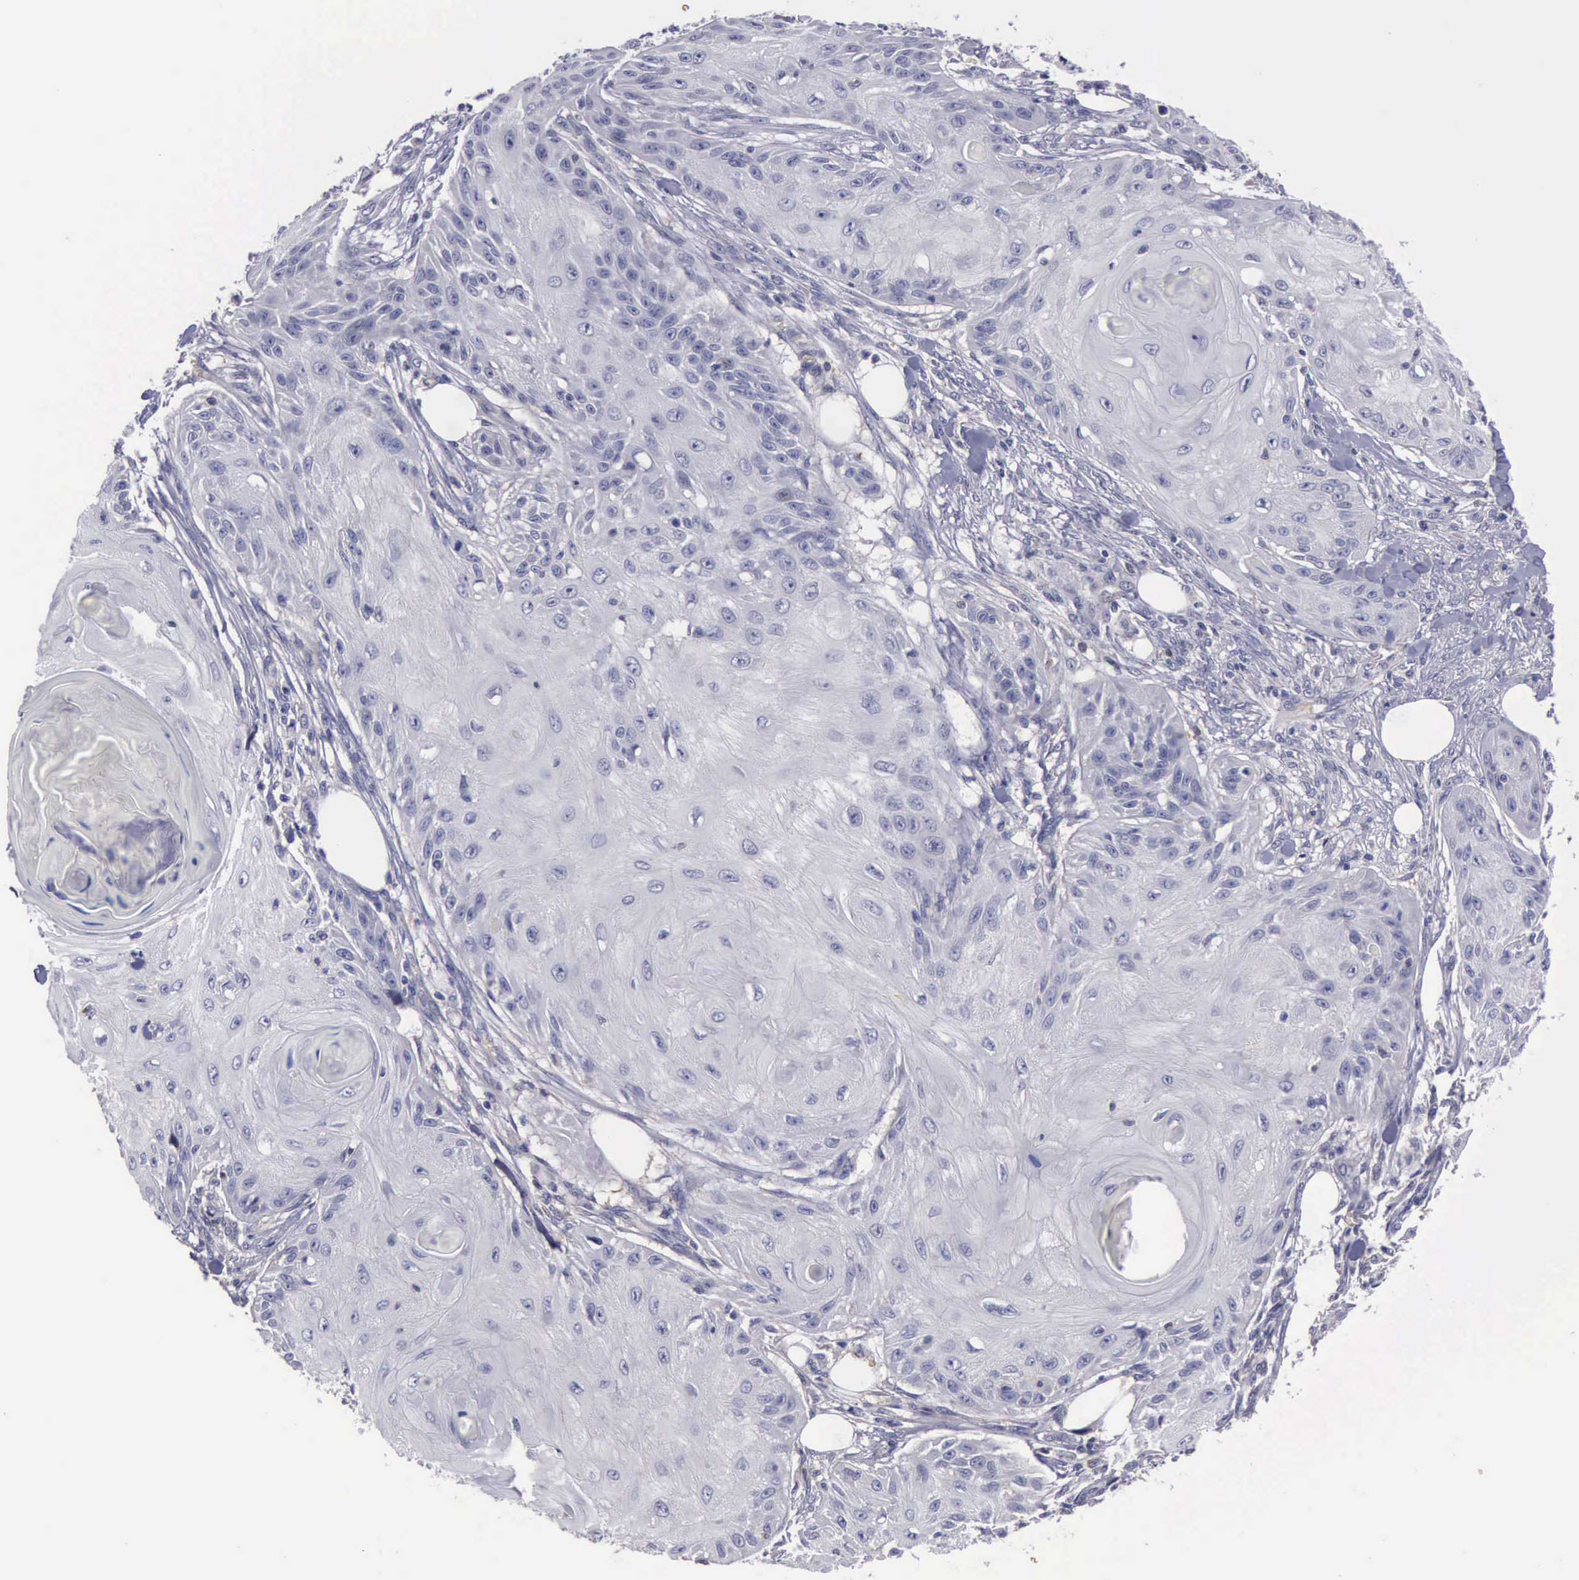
{"staining": {"intensity": "negative", "quantity": "none", "location": "none"}, "tissue": "skin cancer", "cell_type": "Tumor cells", "image_type": "cancer", "snomed": [{"axis": "morphology", "description": "Squamous cell carcinoma, NOS"}, {"axis": "topography", "description": "Skin"}], "caption": "Histopathology image shows no protein positivity in tumor cells of skin cancer (squamous cell carcinoma) tissue. Nuclei are stained in blue.", "gene": "CEP128", "patient": {"sex": "female", "age": 88}}